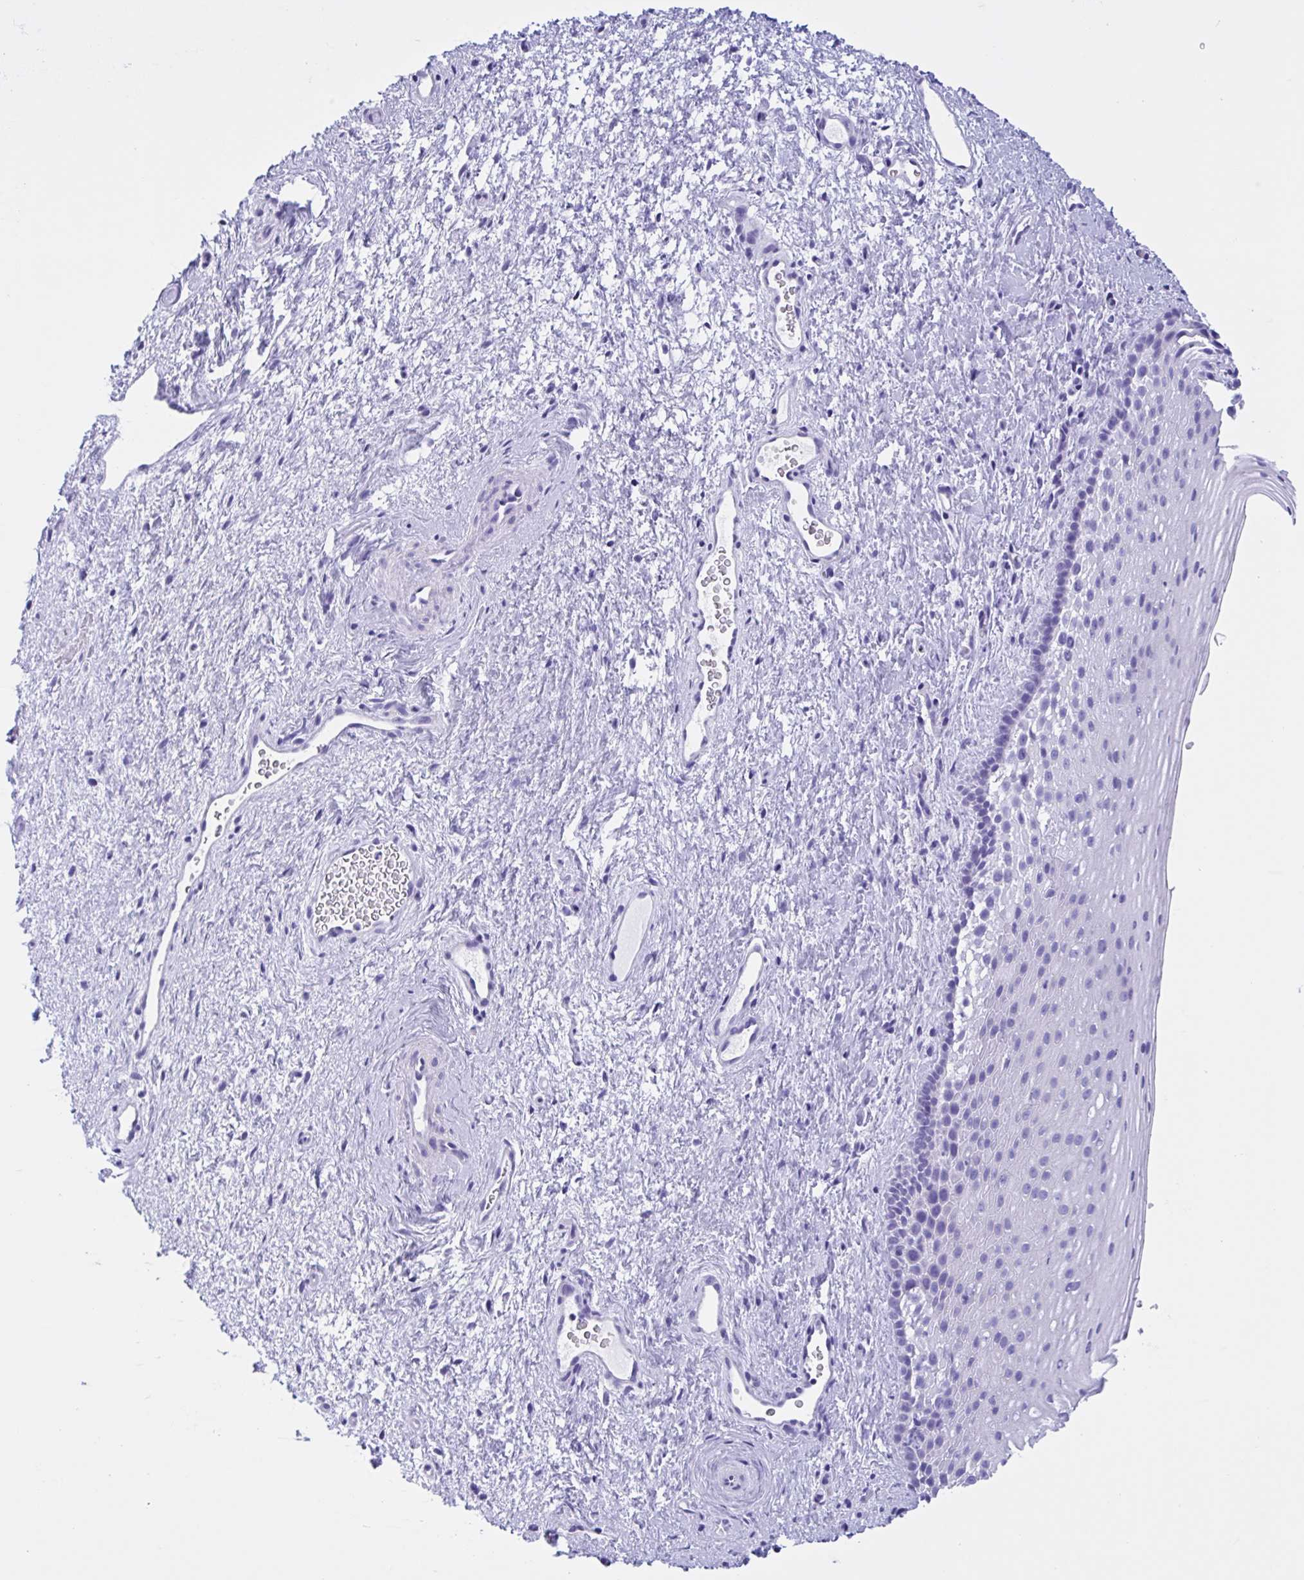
{"staining": {"intensity": "negative", "quantity": "none", "location": "none"}, "tissue": "vagina", "cell_type": "Squamous epithelial cells", "image_type": "normal", "snomed": [{"axis": "morphology", "description": "Normal tissue, NOS"}, {"axis": "topography", "description": "Vagina"}], "caption": "The photomicrograph demonstrates no staining of squamous epithelial cells in unremarkable vagina. The staining is performed using DAB brown chromogen with nuclei counter-stained in using hematoxylin.", "gene": "IAPP", "patient": {"sex": "female", "age": 51}}